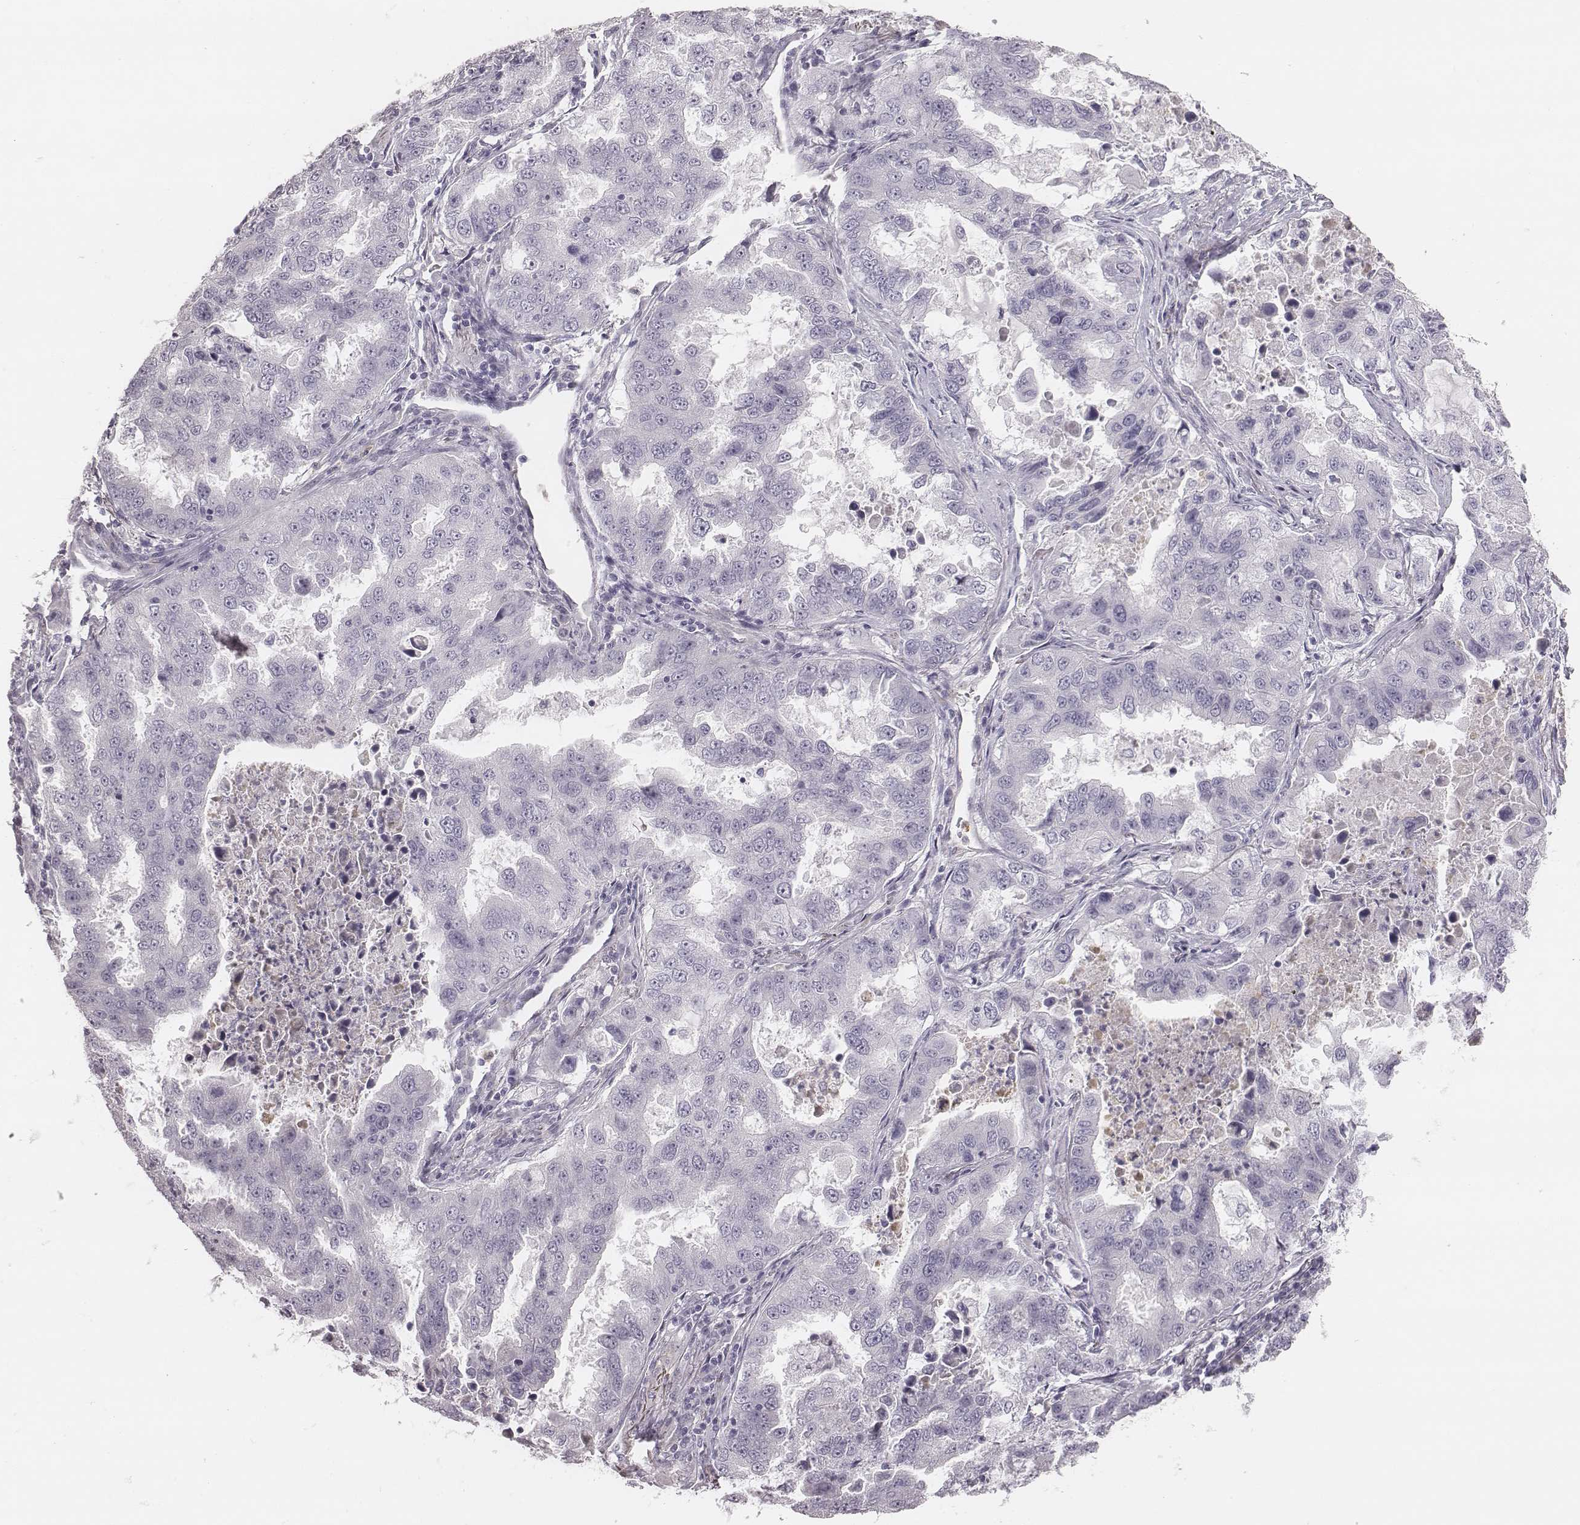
{"staining": {"intensity": "negative", "quantity": "none", "location": "none"}, "tissue": "lung cancer", "cell_type": "Tumor cells", "image_type": "cancer", "snomed": [{"axis": "morphology", "description": "Adenocarcinoma, NOS"}, {"axis": "topography", "description": "Lung"}], "caption": "Tumor cells are negative for brown protein staining in lung adenocarcinoma.", "gene": "KCNJ12", "patient": {"sex": "female", "age": 61}}